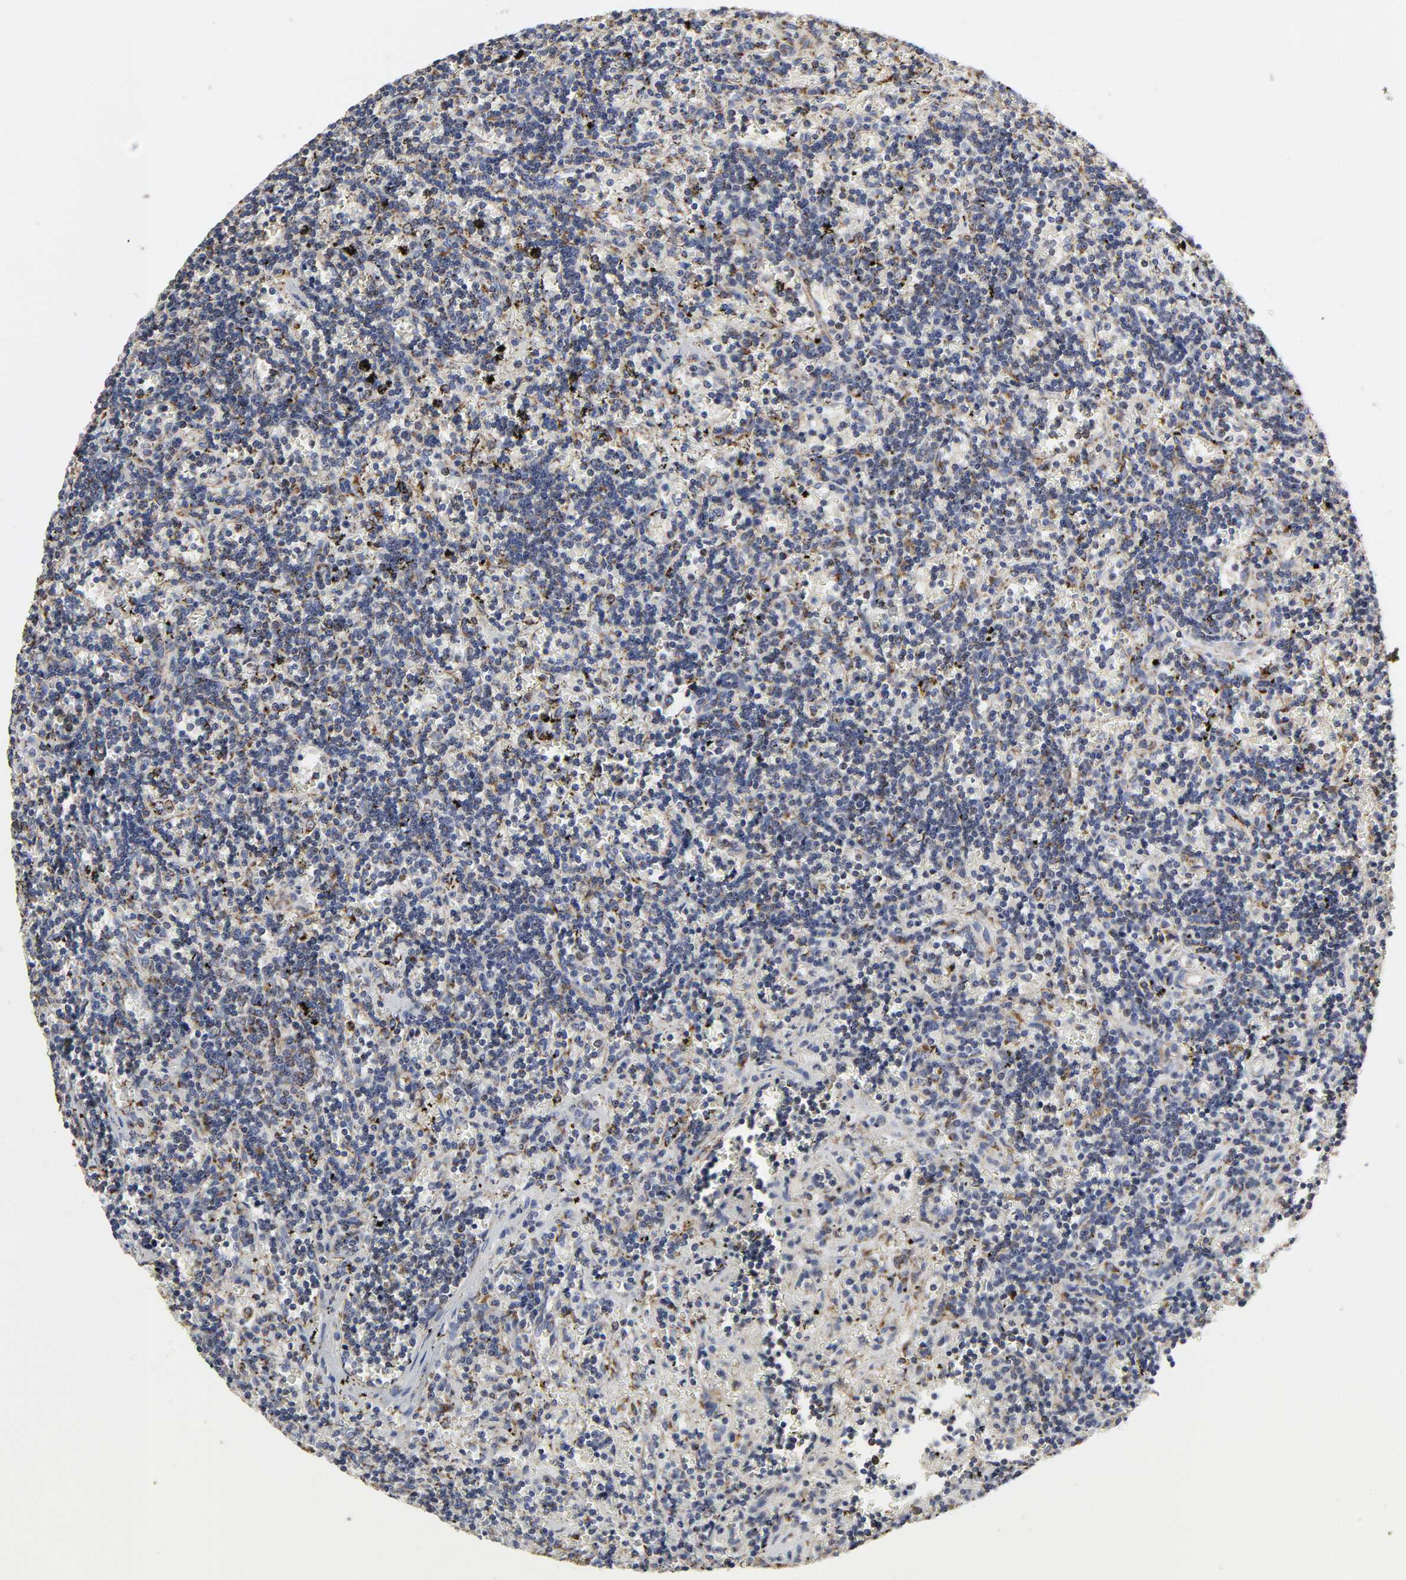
{"staining": {"intensity": "negative", "quantity": "none", "location": "none"}, "tissue": "lymphoma", "cell_type": "Tumor cells", "image_type": "cancer", "snomed": [{"axis": "morphology", "description": "Malignant lymphoma, non-Hodgkin's type, Low grade"}, {"axis": "topography", "description": "Spleen"}], "caption": "Tumor cells show no significant protein expression in lymphoma. Brightfield microscopy of immunohistochemistry (IHC) stained with DAB (3,3'-diaminobenzidine) (brown) and hematoxylin (blue), captured at high magnification.", "gene": "COX6B1", "patient": {"sex": "male", "age": 60}}